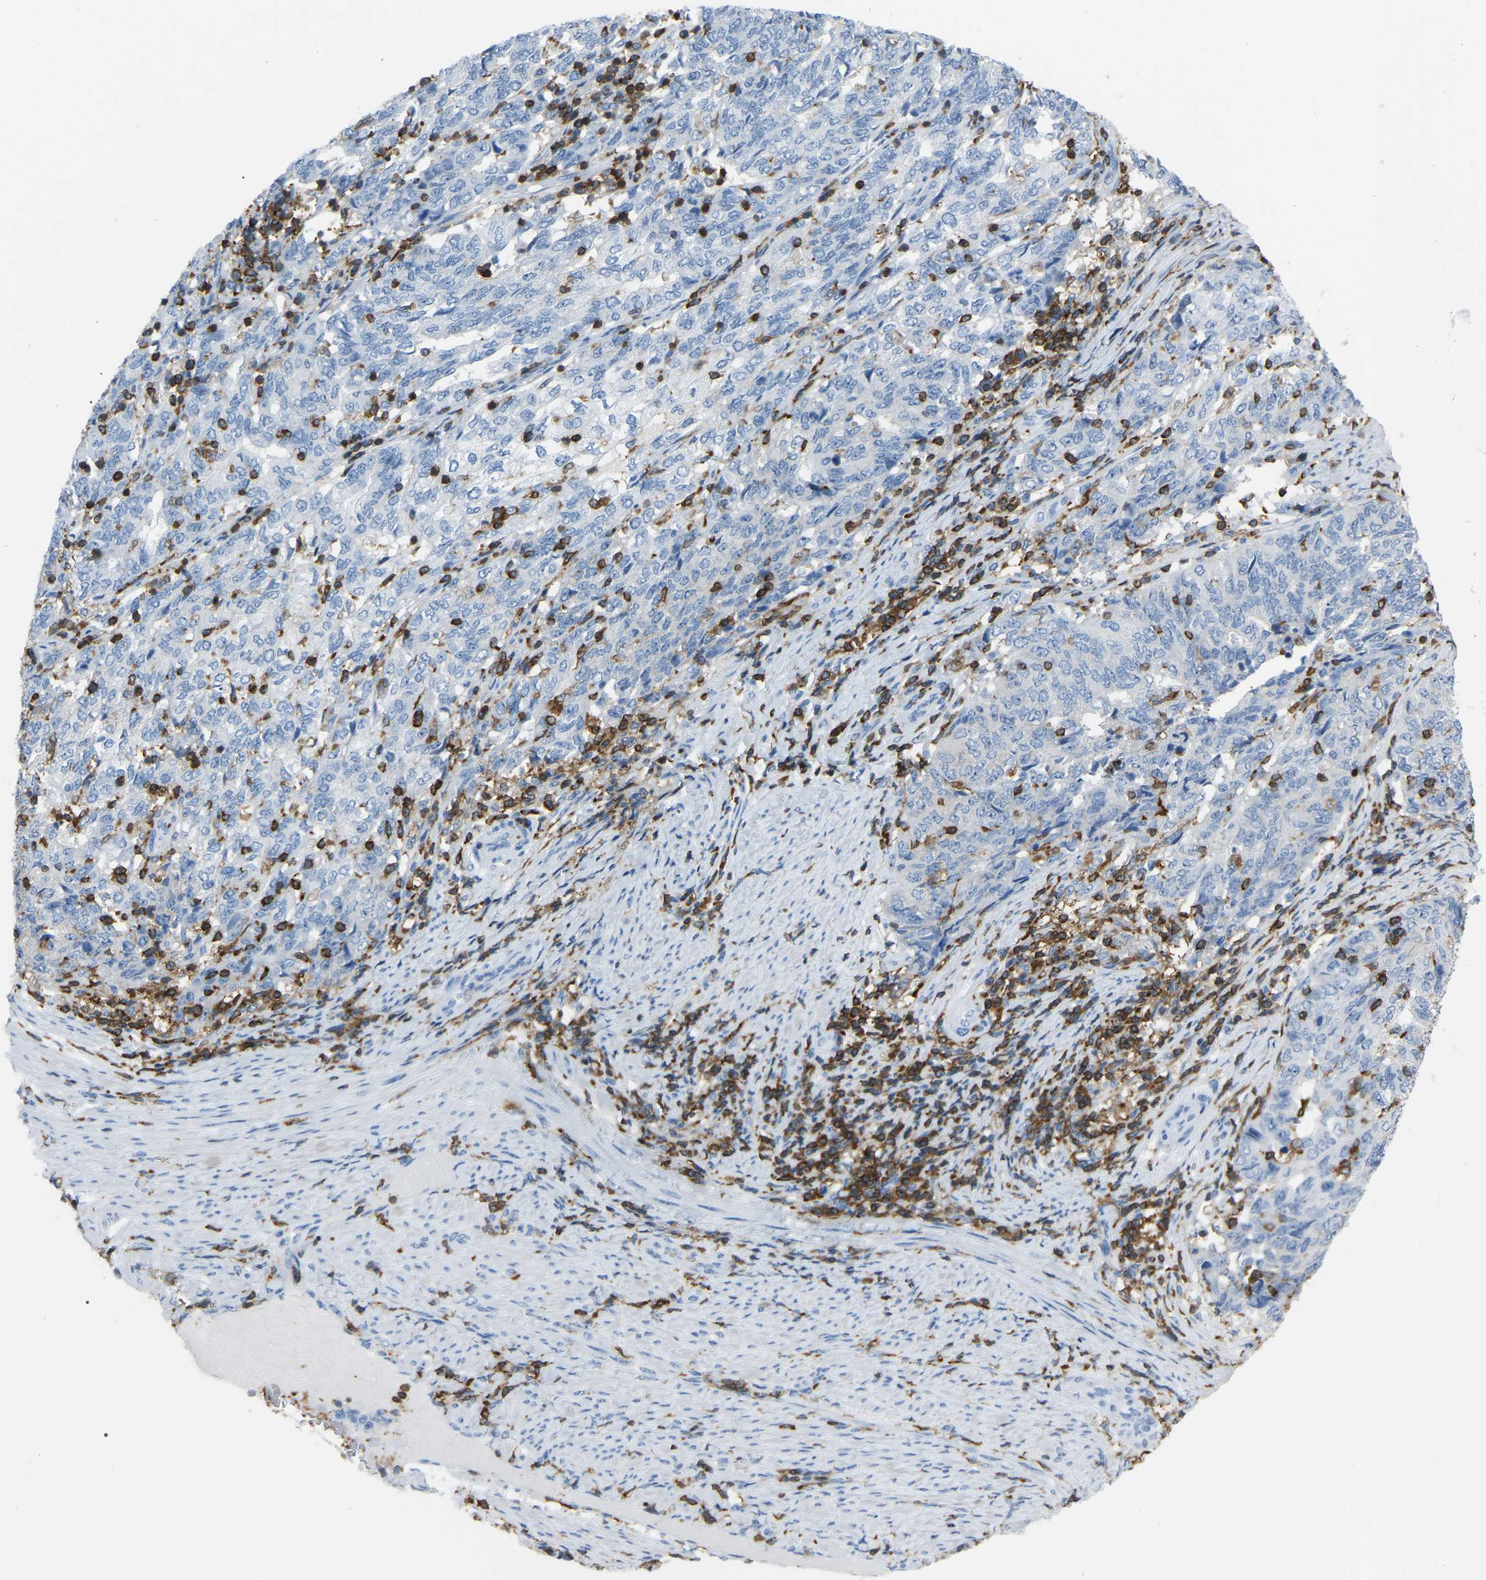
{"staining": {"intensity": "negative", "quantity": "none", "location": "none"}, "tissue": "endometrial cancer", "cell_type": "Tumor cells", "image_type": "cancer", "snomed": [{"axis": "morphology", "description": "Adenocarcinoma, NOS"}, {"axis": "topography", "description": "Endometrium"}], "caption": "Human endometrial cancer (adenocarcinoma) stained for a protein using IHC shows no staining in tumor cells.", "gene": "ARHGAP45", "patient": {"sex": "female", "age": 80}}